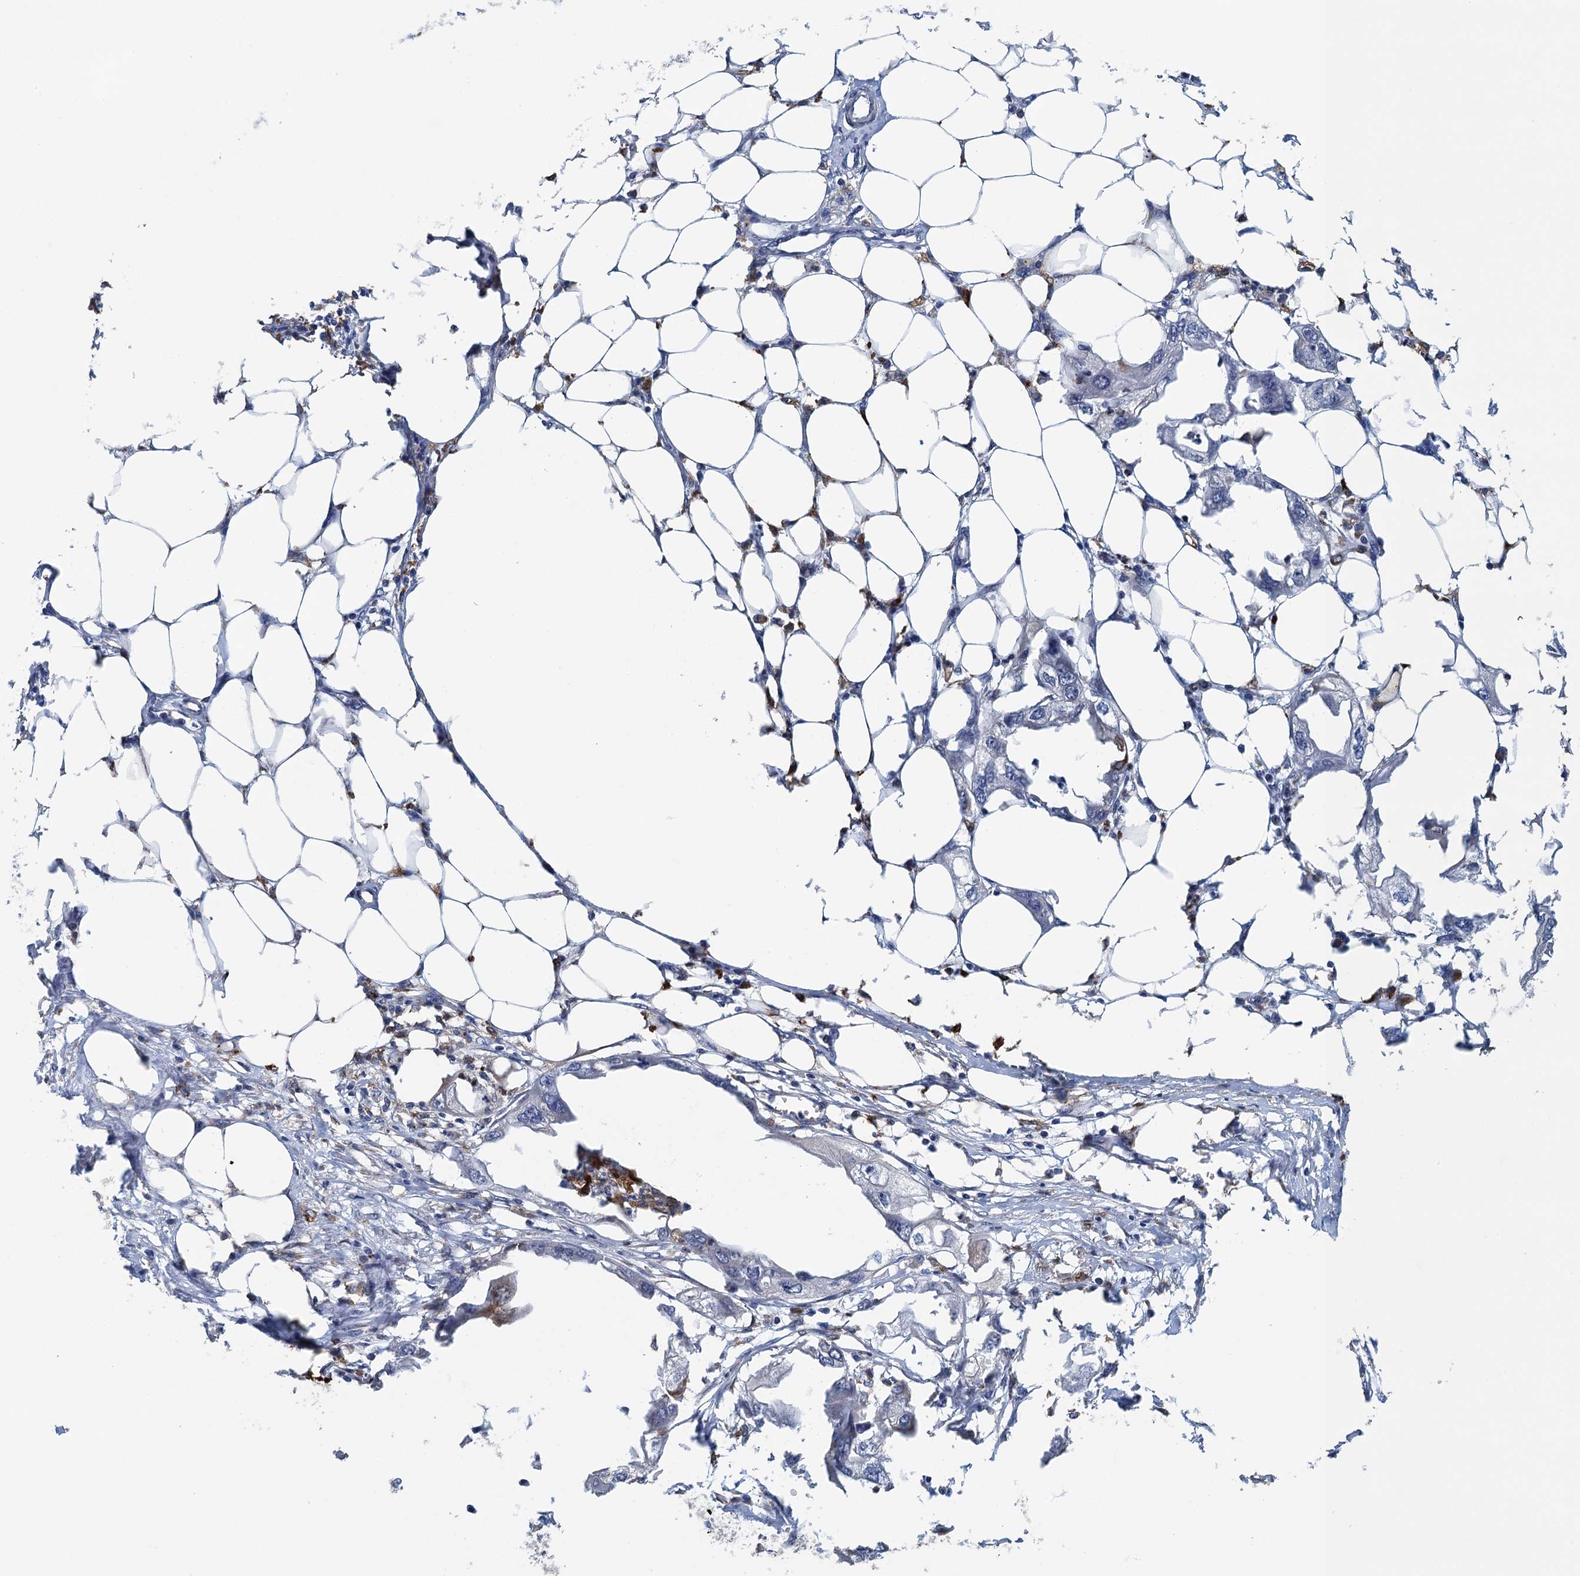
{"staining": {"intensity": "negative", "quantity": "none", "location": "none"}, "tissue": "endometrial cancer", "cell_type": "Tumor cells", "image_type": "cancer", "snomed": [{"axis": "morphology", "description": "Adenocarcinoma, NOS"}, {"axis": "morphology", "description": "Adenocarcinoma, metastatic, NOS"}, {"axis": "topography", "description": "Adipose tissue"}, {"axis": "topography", "description": "Endometrium"}], "caption": "Photomicrograph shows no significant protein staining in tumor cells of metastatic adenocarcinoma (endometrial).", "gene": "RSAD2", "patient": {"sex": "female", "age": 67}}